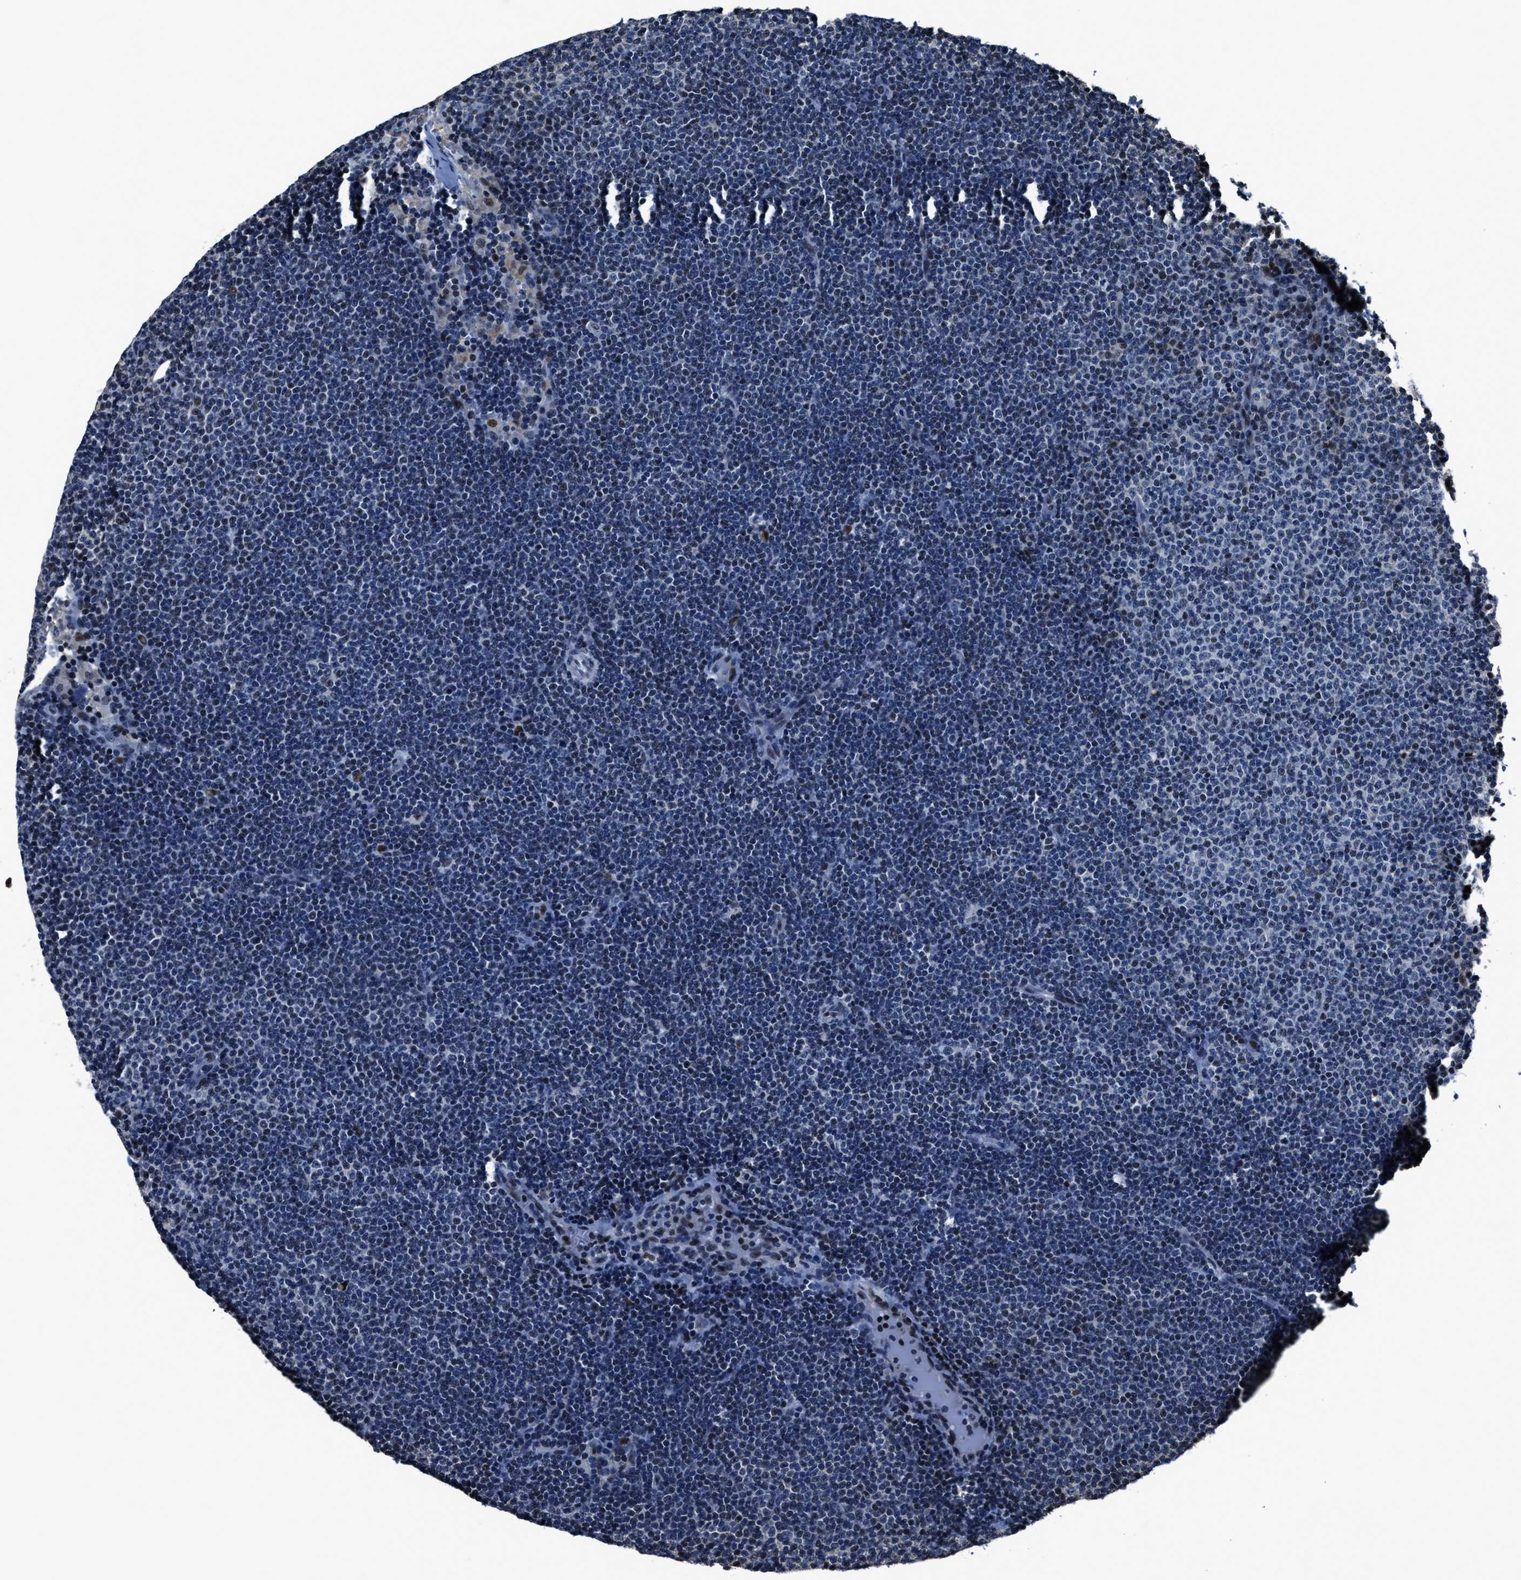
{"staining": {"intensity": "negative", "quantity": "none", "location": "none"}, "tissue": "lymphoma", "cell_type": "Tumor cells", "image_type": "cancer", "snomed": [{"axis": "morphology", "description": "Malignant lymphoma, non-Hodgkin's type, Low grade"}, {"axis": "topography", "description": "Lymph node"}], "caption": "Tumor cells are negative for protein expression in human low-grade malignant lymphoma, non-Hodgkin's type. The staining is performed using DAB (3,3'-diaminobenzidine) brown chromogen with nuclei counter-stained in using hematoxylin.", "gene": "PPIE", "patient": {"sex": "female", "age": 53}}